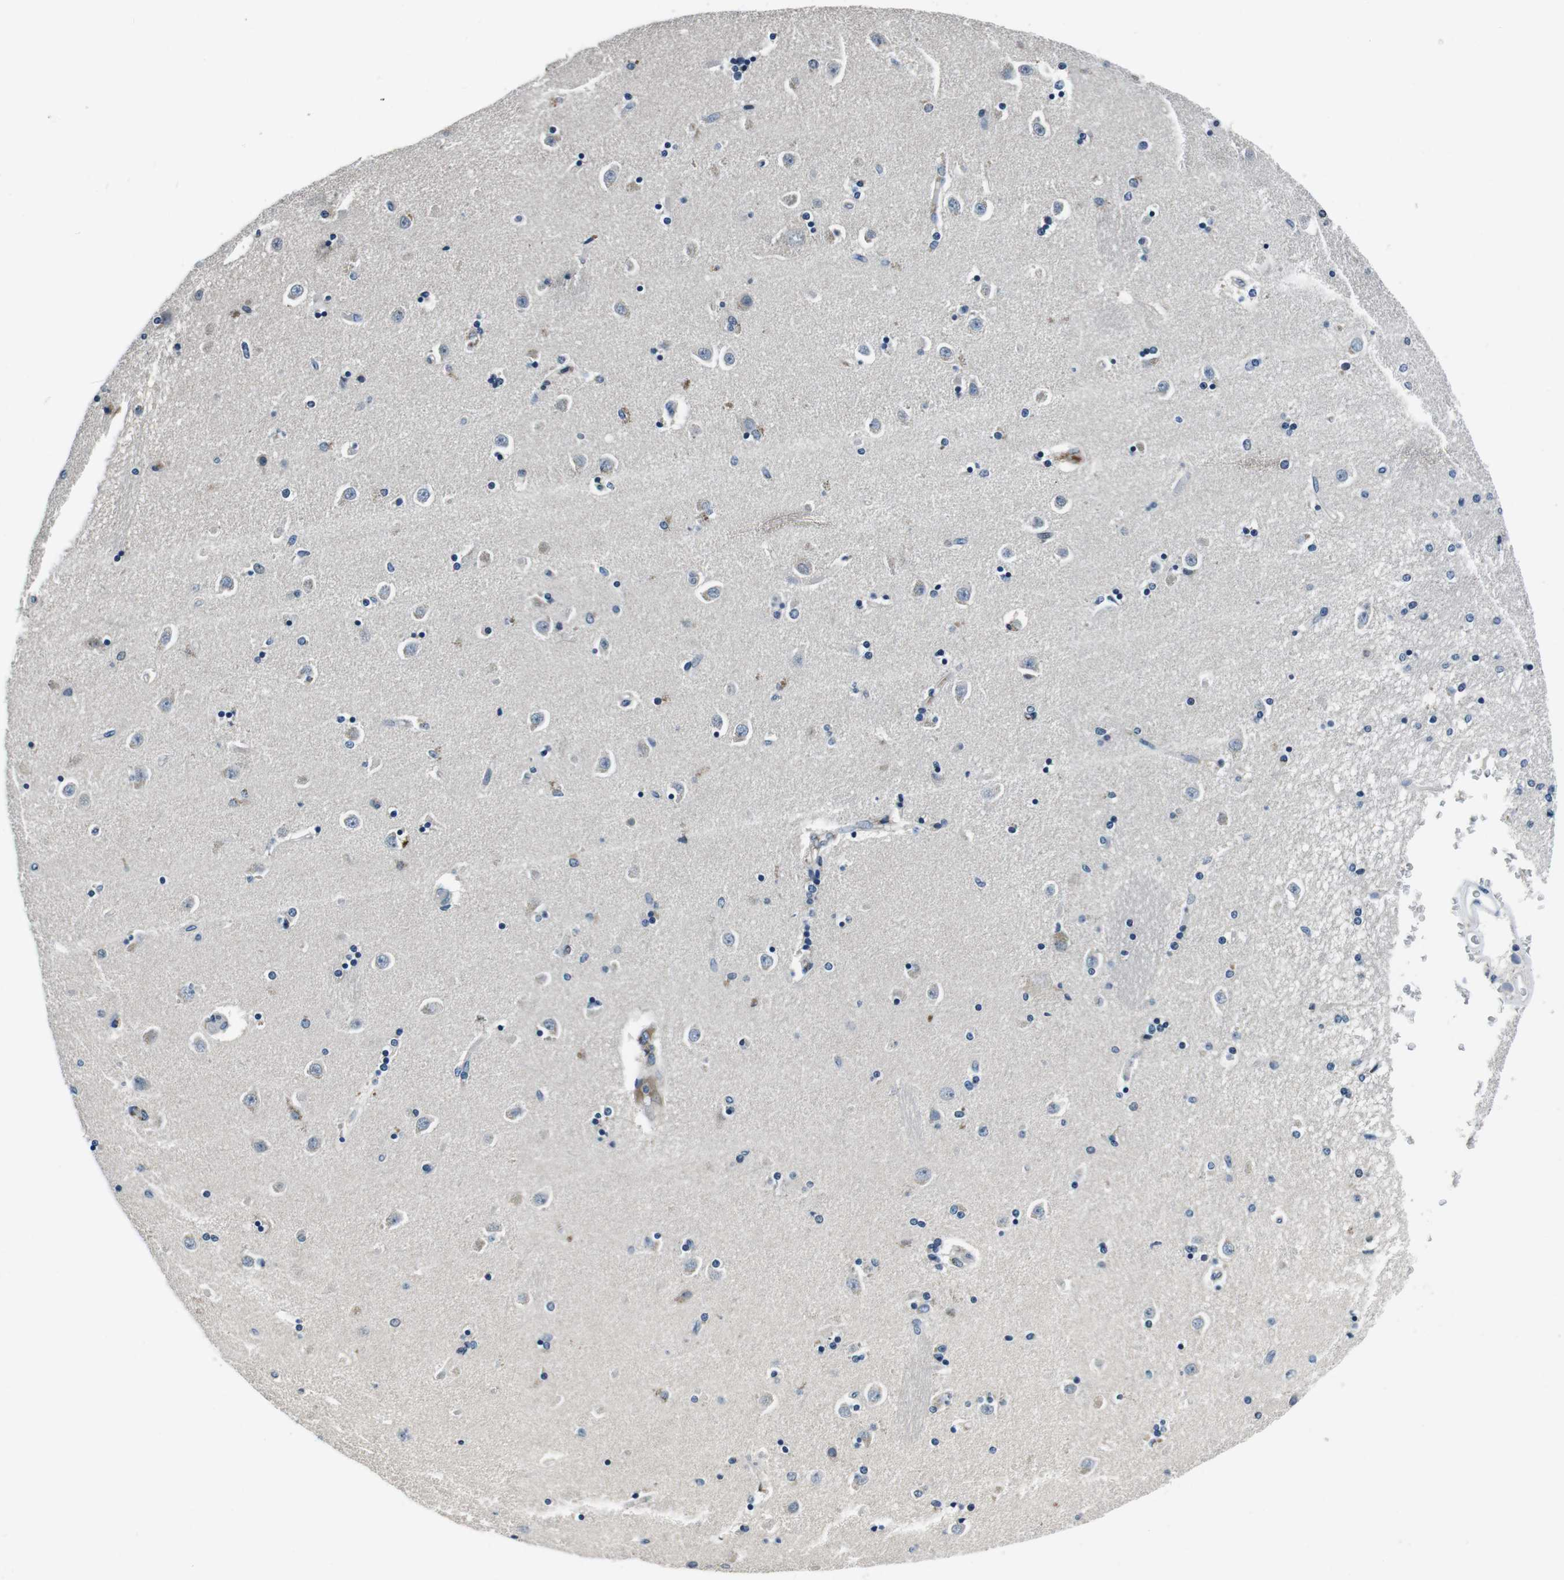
{"staining": {"intensity": "negative", "quantity": "none", "location": "none"}, "tissue": "caudate", "cell_type": "Glial cells", "image_type": "normal", "snomed": [{"axis": "morphology", "description": "Normal tissue, NOS"}, {"axis": "topography", "description": "Lateral ventricle wall"}], "caption": "Human caudate stained for a protein using immunohistochemistry shows no staining in glial cells.", "gene": "KCNJ5", "patient": {"sex": "female", "age": 54}}